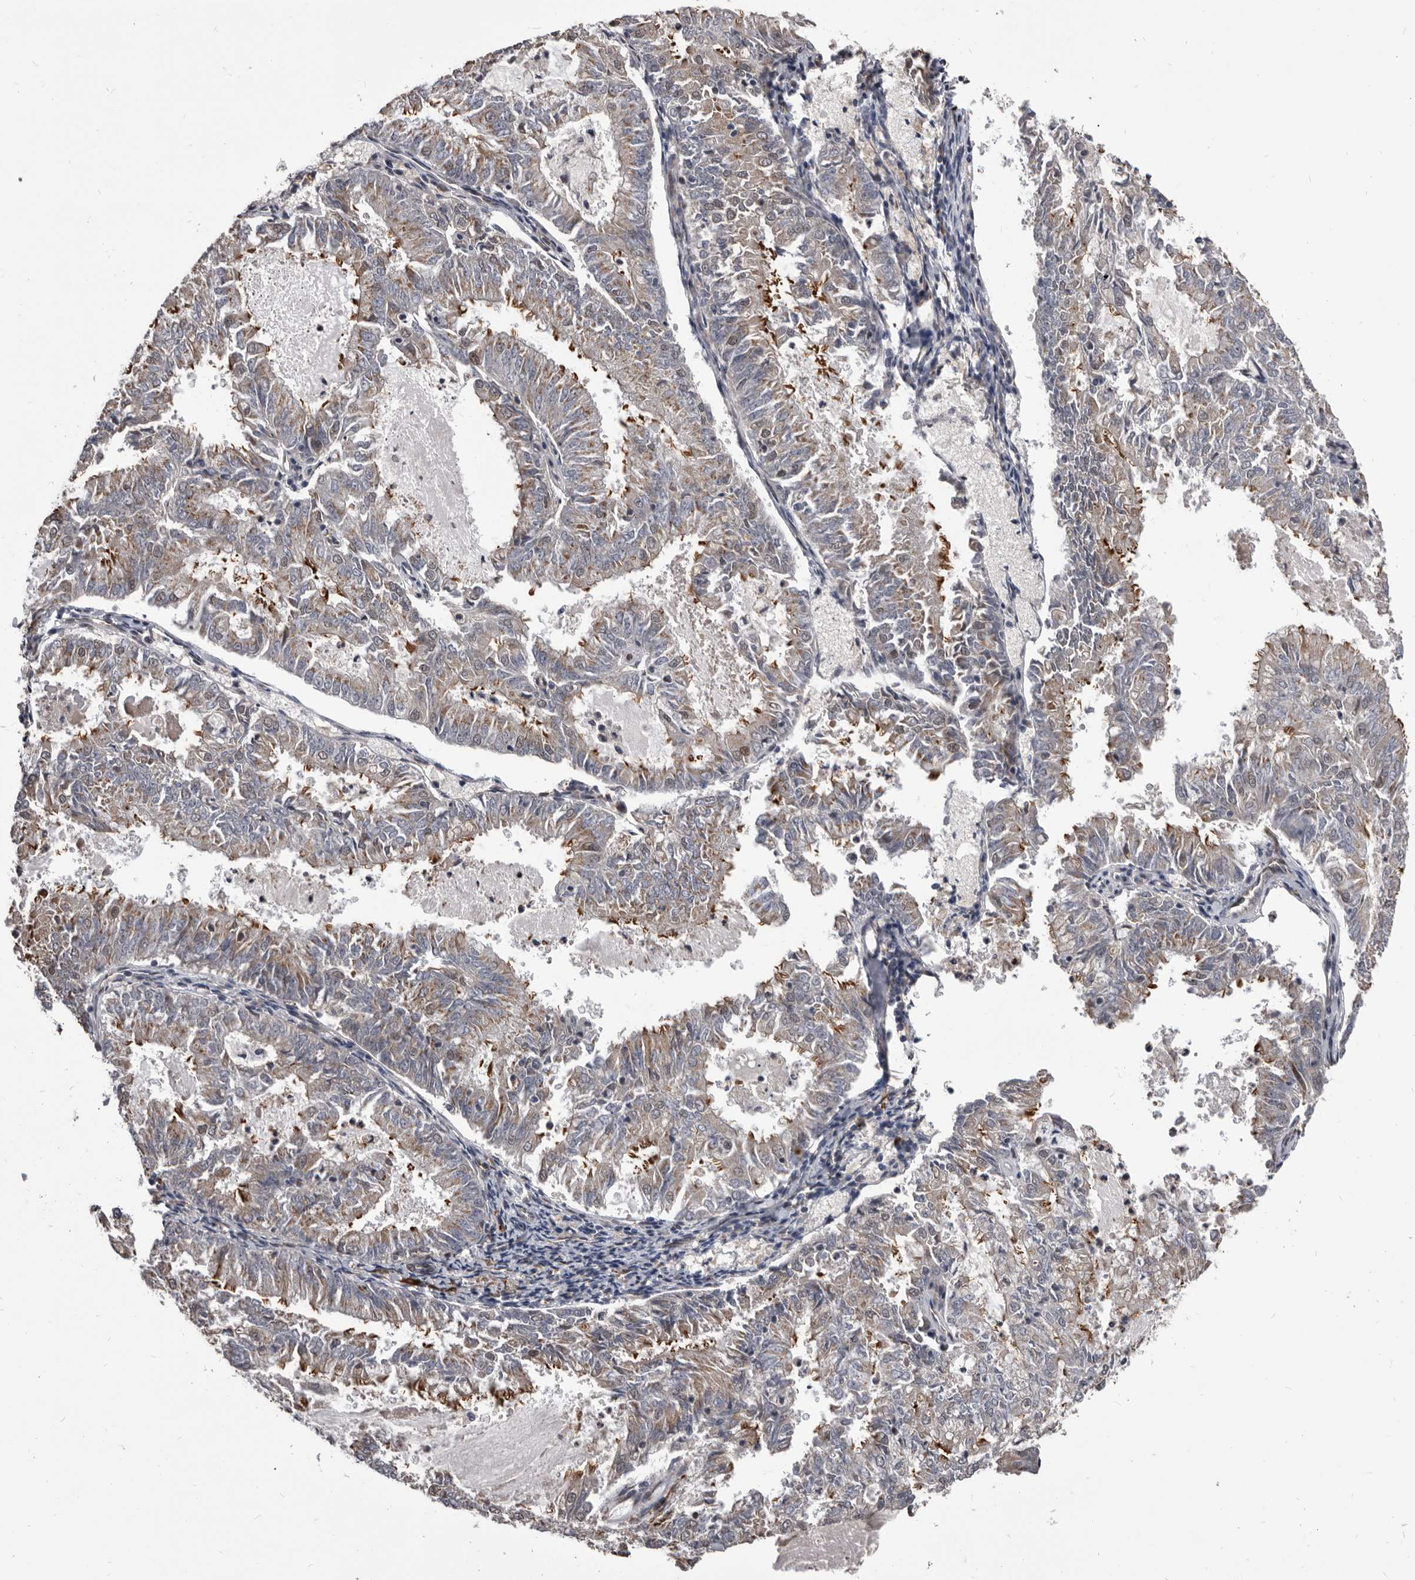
{"staining": {"intensity": "moderate", "quantity": "25%-75%", "location": "cytoplasmic/membranous"}, "tissue": "endometrial cancer", "cell_type": "Tumor cells", "image_type": "cancer", "snomed": [{"axis": "morphology", "description": "Adenocarcinoma, NOS"}, {"axis": "topography", "description": "Endometrium"}], "caption": "The image reveals immunohistochemical staining of endometrial adenocarcinoma. There is moderate cytoplasmic/membranous expression is seen in about 25%-75% of tumor cells.", "gene": "ADAMTS20", "patient": {"sex": "female", "age": 57}}